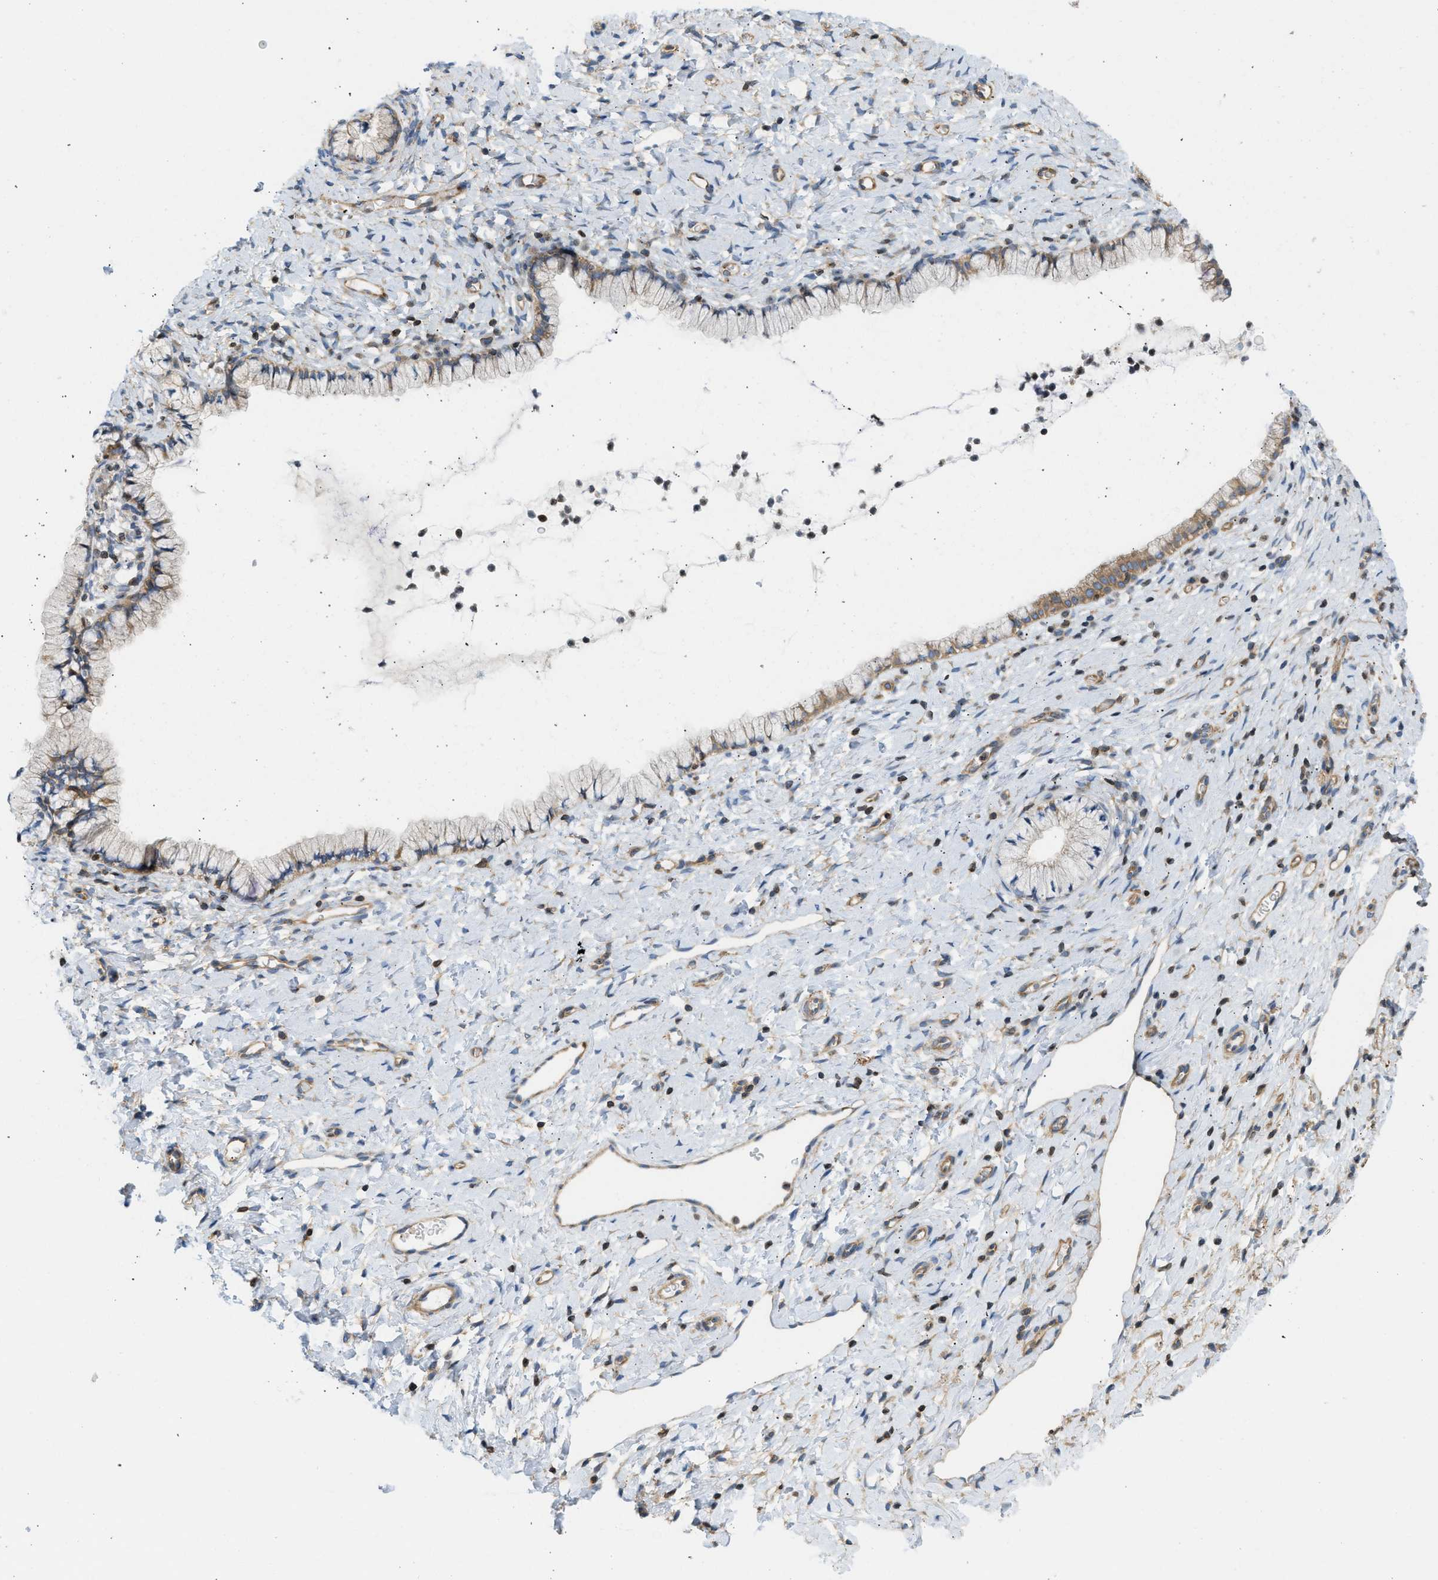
{"staining": {"intensity": "weak", "quantity": ">75%", "location": "cytoplasmic/membranous"}, "tissue": "cervix", "cell_type": "Glandular cells", "image_type": "normal", "snomed": [{"axis": "morphology", "description": "Normal tissue, NOS"}, {"axis": "topography", "description": "Cervix"}], "caption": "The micrograph demonstrates staining of normal cervix, revealing weak cytoplasmic/membranous protein staining (brown color) within glandular cells. (DAB = brown stain, brightfield microscopy at high magnification).", "gene": "STRN", "patient": {"sex": "female", "age": 72}}